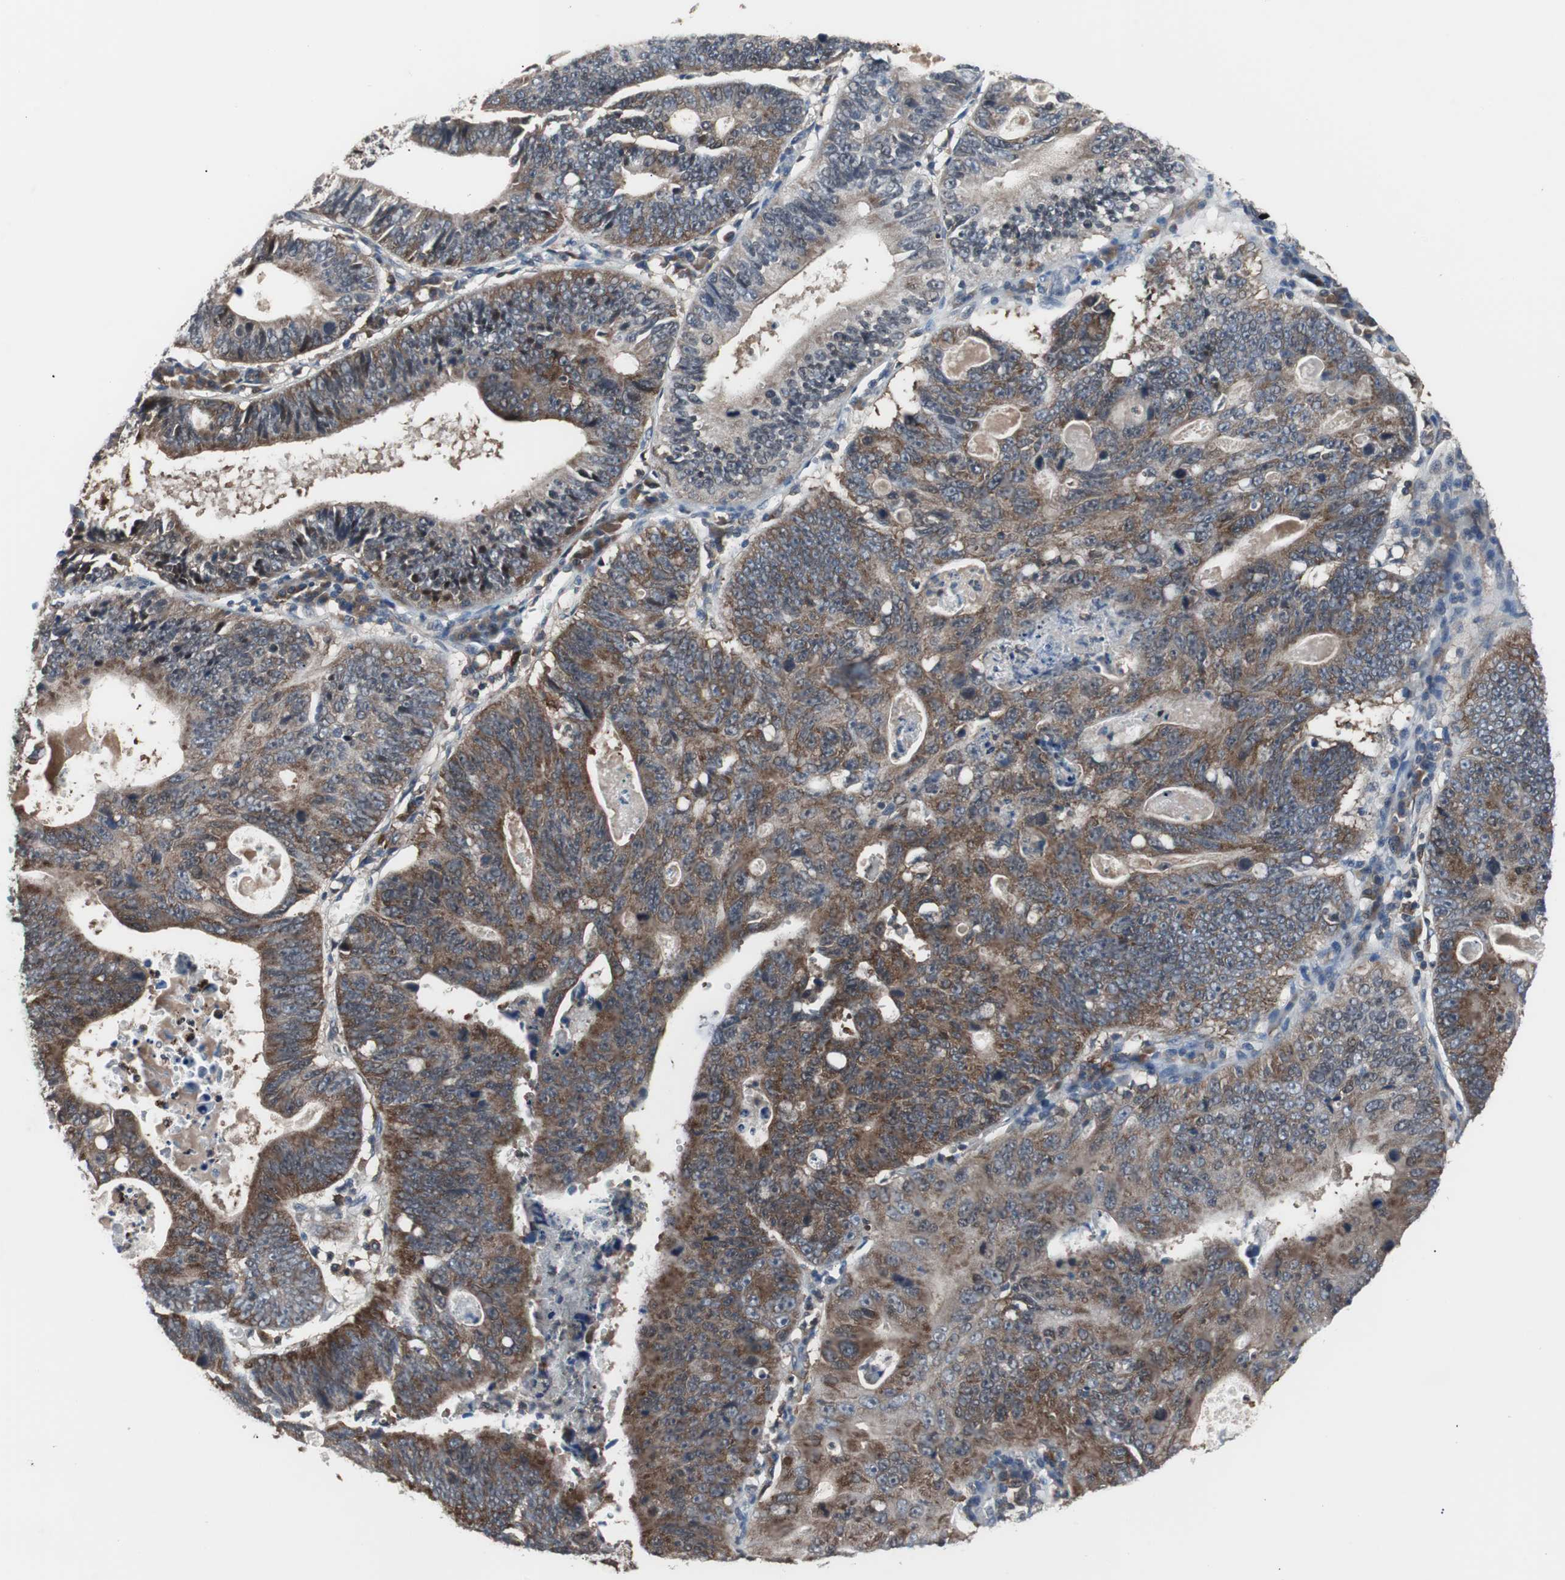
{"staining": {"intensity": "moderate", "quantity": ">75%", "location": "cytoplasmic/membranous"}, "tissue": "stomach cancer", "cell_type": "Tumor cells", "image_type": "cancer", "snomed": [{"axis": "morphology", "description": "Adenocarcinoma, NOS"}, {"axis": "topography", "description": "Stomach"}], "caption": "Moderate cytoplasmic/membranous staining is identified in approximately >75% of tumor cells in adenocarcinoma (stomach).", "gene": "PAK1", "patient": {"sex": "male", "age": 59}}